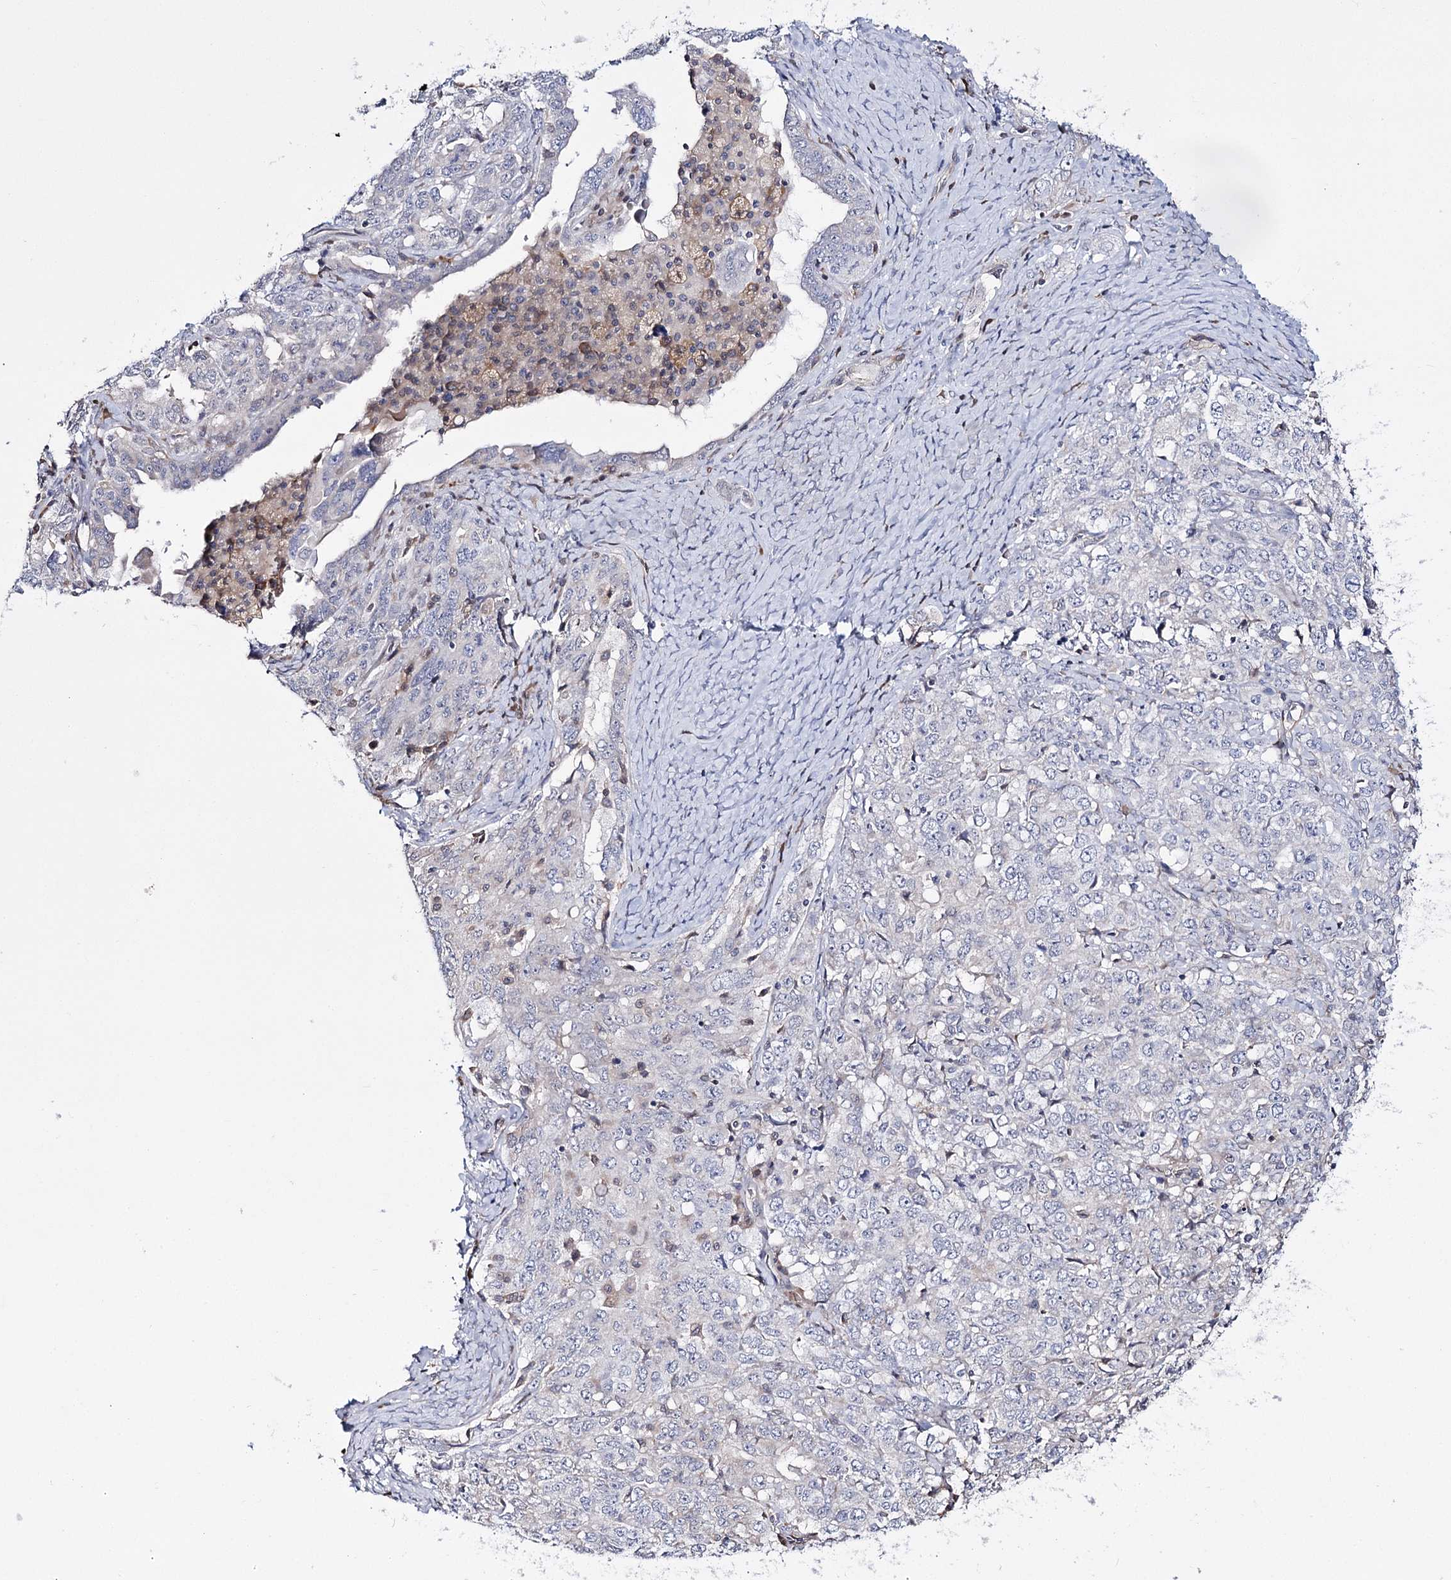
{"staining": {"intensity": "negative", "quantity": "none", "location": "none"}, "tissue": "ovarian cancer", "cell_type": "Tumor cells", "image_type": "cancer", "snomed": [{"axis": "morphology", "description": "Carcinoma, endometroid"}, {"axis": "topography", "description": "Ovary"}], "caption": "Ovarian endometroid carcinoma was stained to show a protein in brown. There is no significant expression in tumor cells. (Stains: DAB IHC with hematoxylin counter stain, Microscopy: brightfield microscopy at high magnification).", "gene": "PTER", "patient": {"sex": "female", "age": 62}}